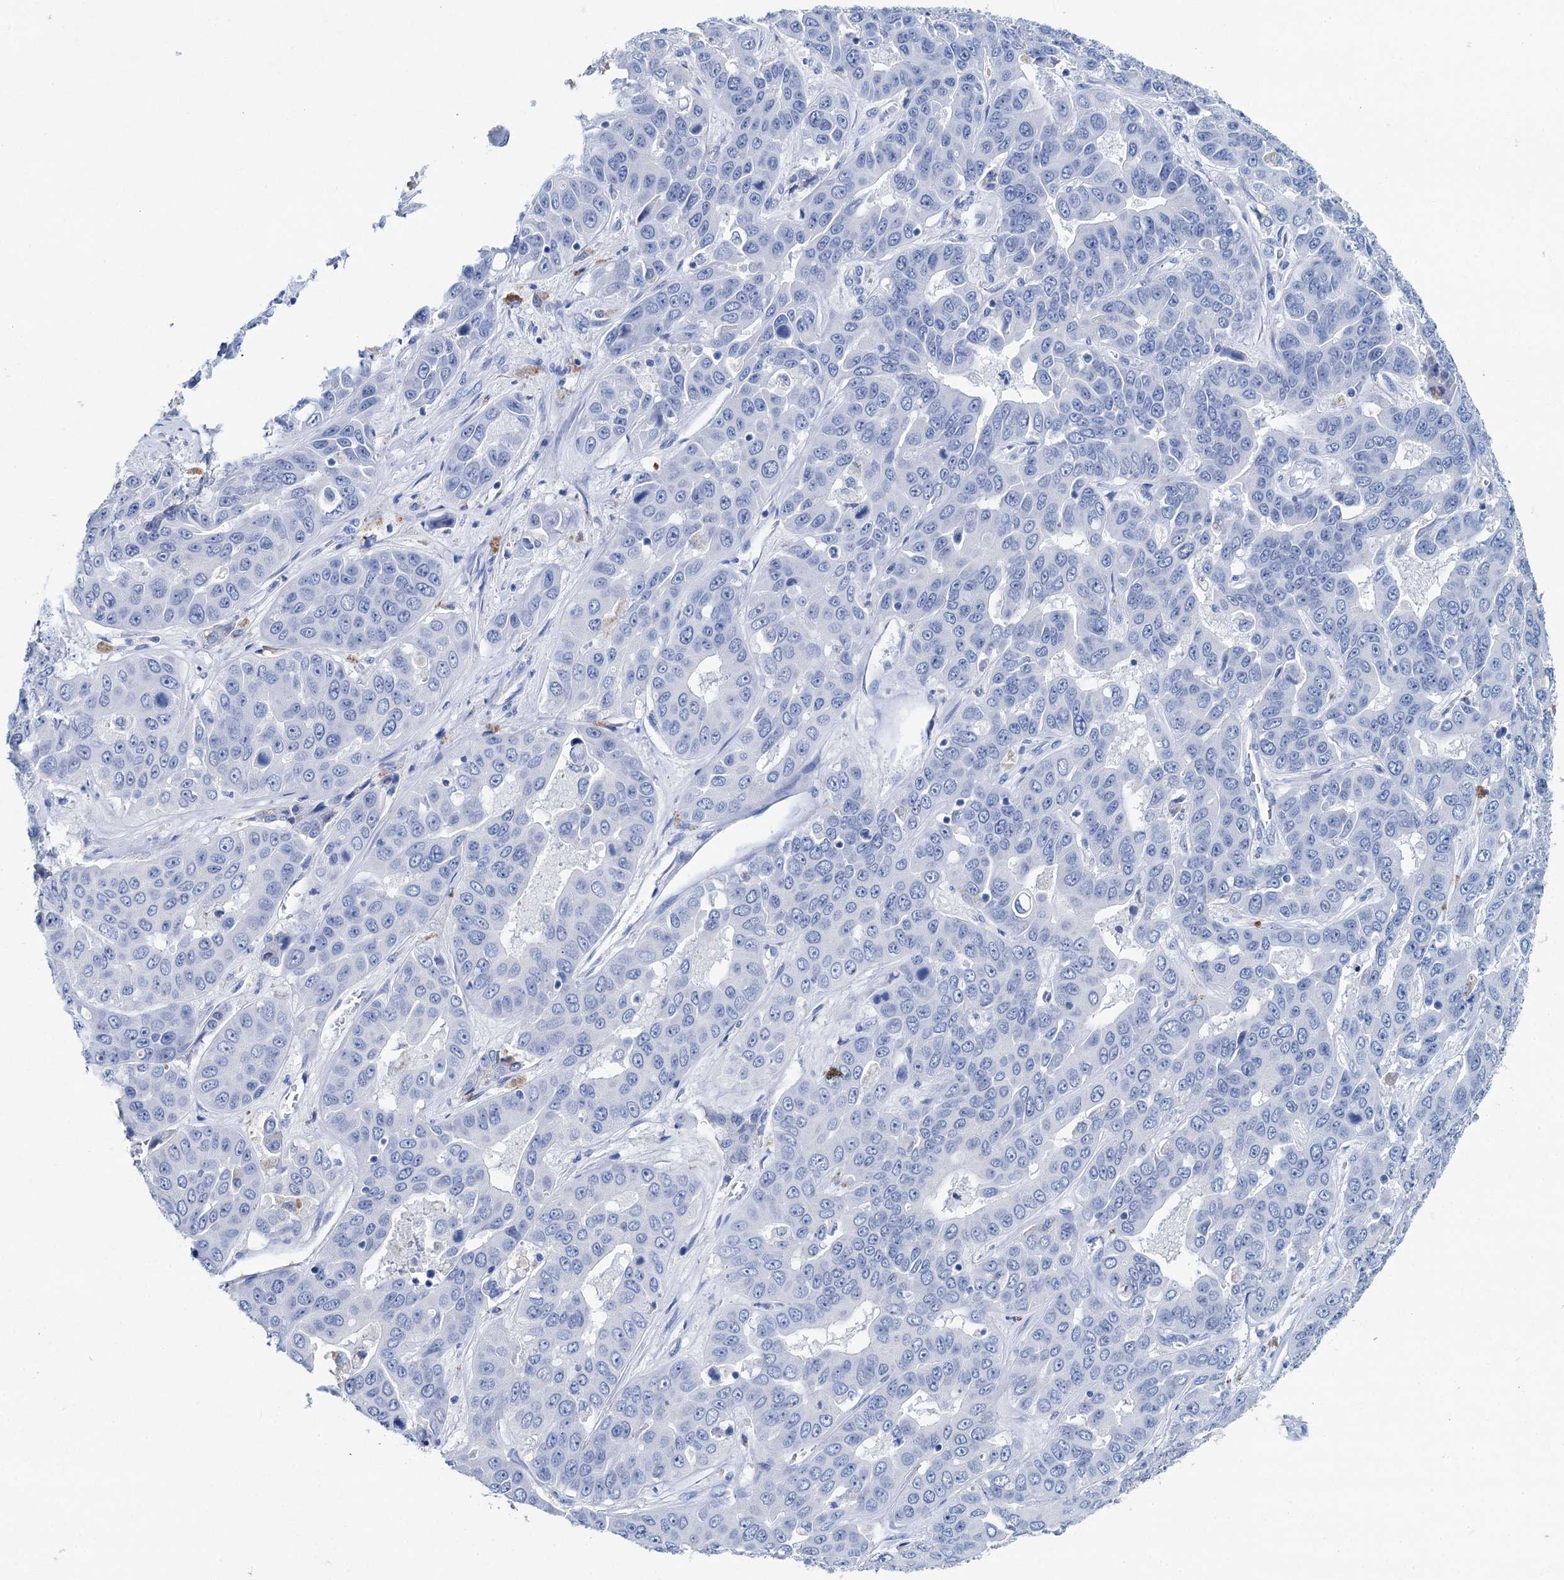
{"staining": {"intensity": "negative", "quantity": "none", "location": "none"}, "tissue": "liver cancer", "cell_type": "Tumor cells", "image_type": "cancer", "snomed": [{"axis": "morphology", "description": "Cholangiocarcinoma"}, {"axis": "topography", "description": "Liver"}], "caption": "The photomicrograph shows no significant positivity in tumor cells of liver cholangiocarcinoma.", "gene": "BRINP1", "patient": {"sex": "female", "age": 52}}